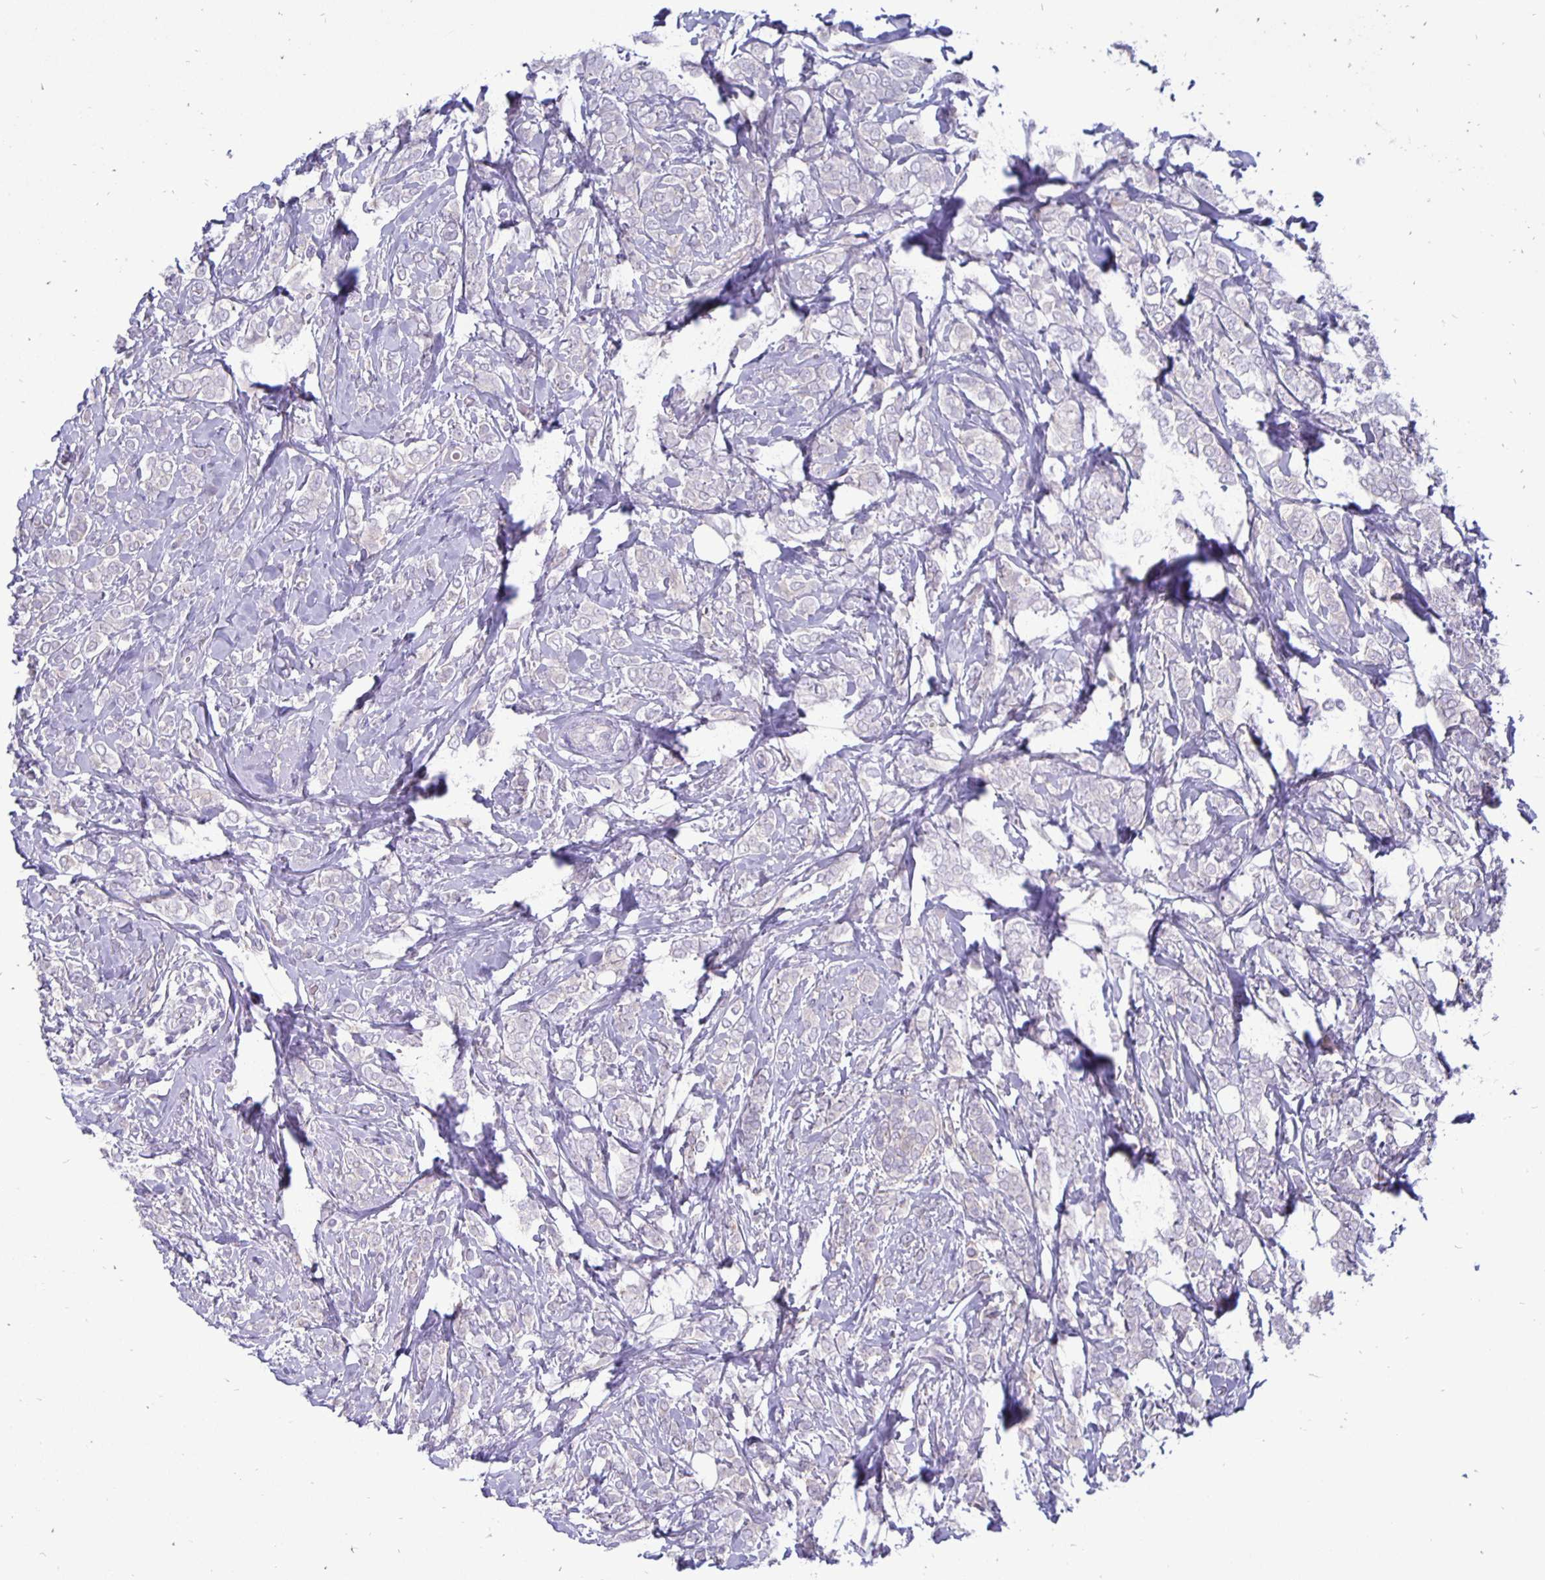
{"staining": {"intensity": "negative", "quantity": "none", "location": "none"}, "tissue": "breast cancer", "cell_type": "Tumor cells", "image_type": "cancer", "snomed": [{"axis": "morphology", "description": "Lobular carcinoma"}, {"axis": "topography", "description": "Breast"}], "caption": "DAB (3,3'-diaminobenzidine) immunohistochemical staining of breast cancer (lobular carcinoma) reveals no significant positivity in tumor cells.", "gene": "ERBB2", "patient": {"sex": "female", "age": 49}}